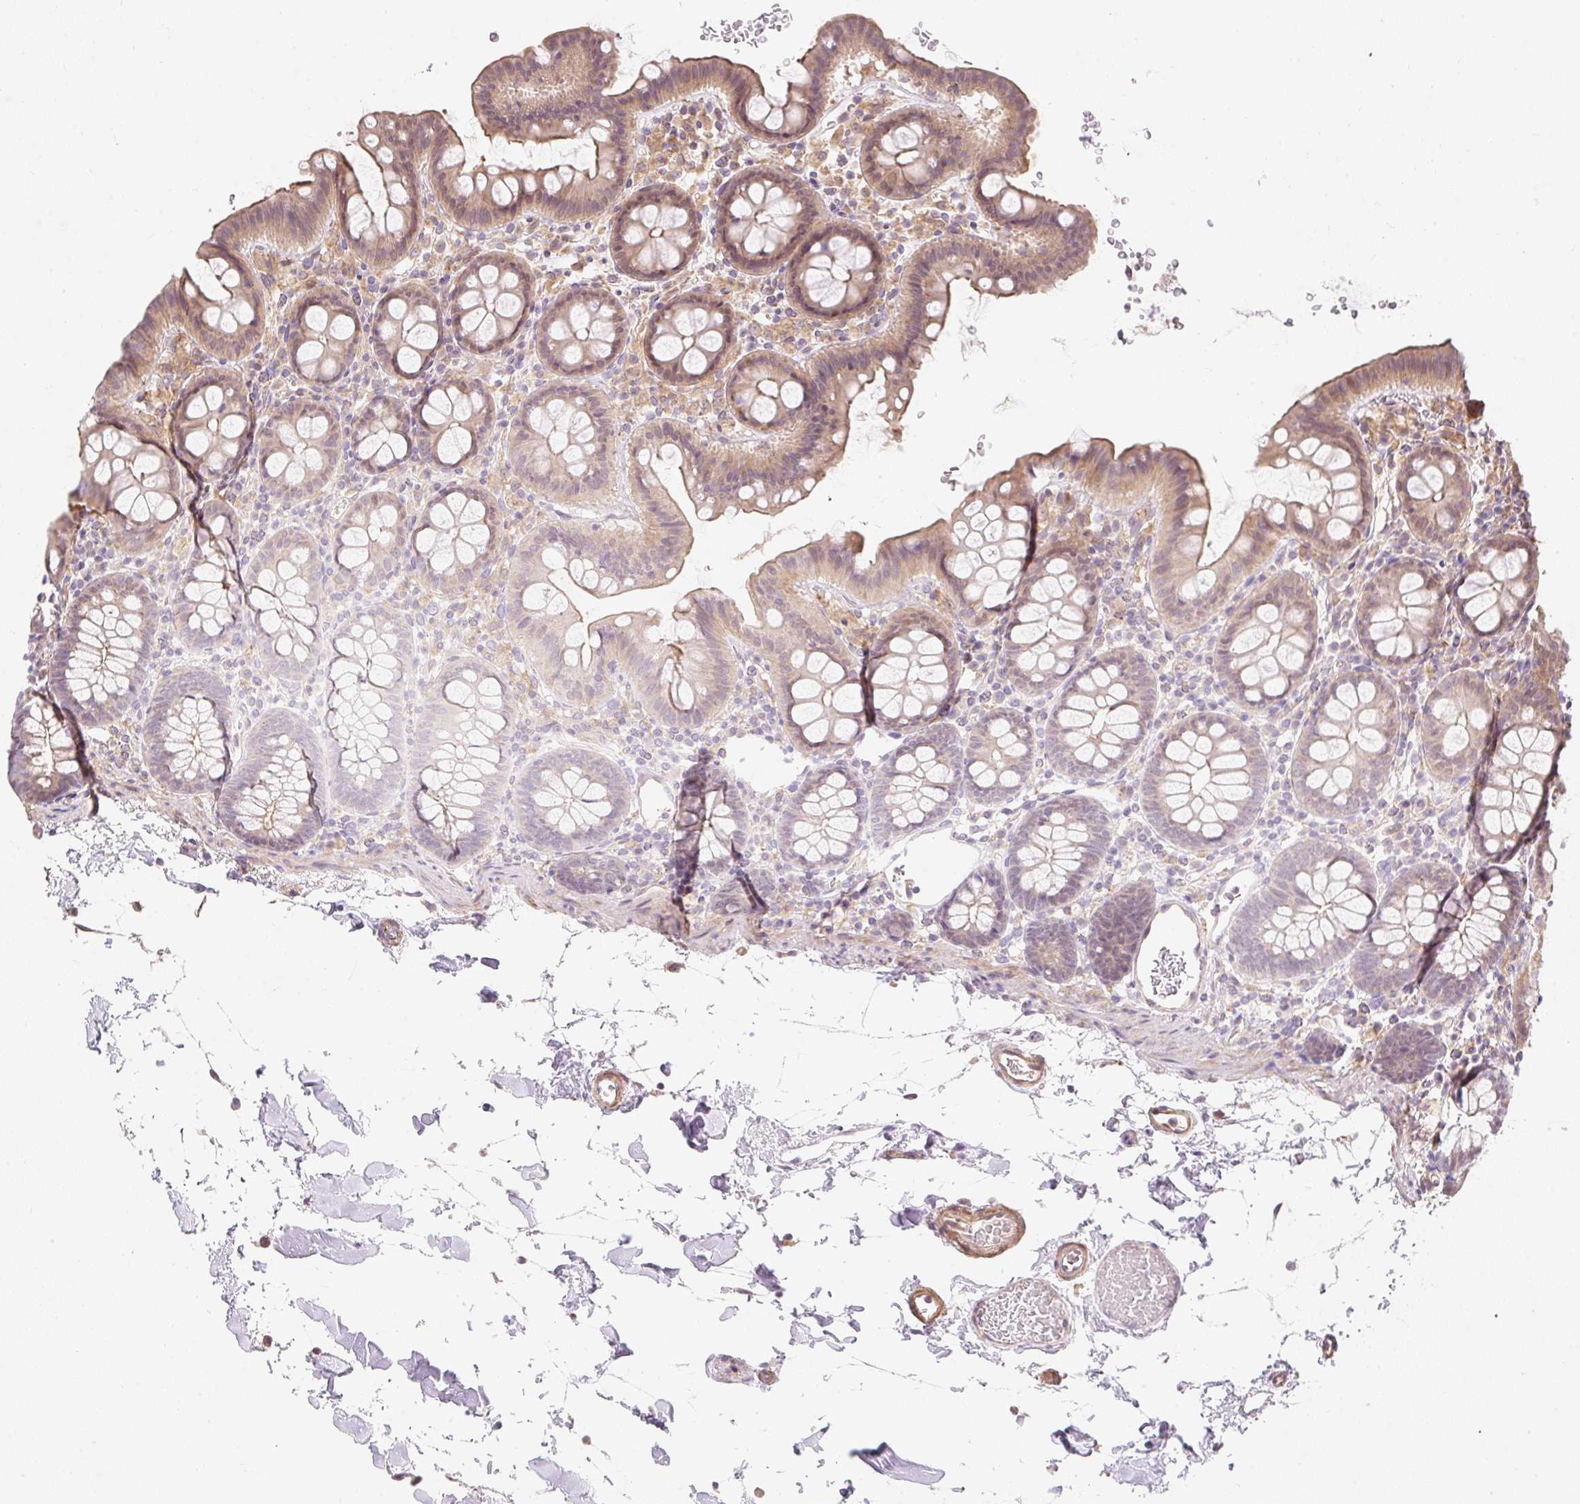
{"staining": {"intensity": "moderate", "quantity": ">75%", "location": "cytoplasmic/membranous"}, "tissue": "colon", "cell_type": "Endothelial cells", "image_type": "normal", "snomed": [{"axis": "morphology", "description": "Normal tissue, NOS"}, {"axis": "topography", "description": "Colon"}], "caption": "Brown immunohistochemical staining in normal colon displays moderate cytoplasmic/membranous staining in about >75% of endothelial cells.", "gene": "EMC10", "patient": {"sex": "male", "age": 75}}